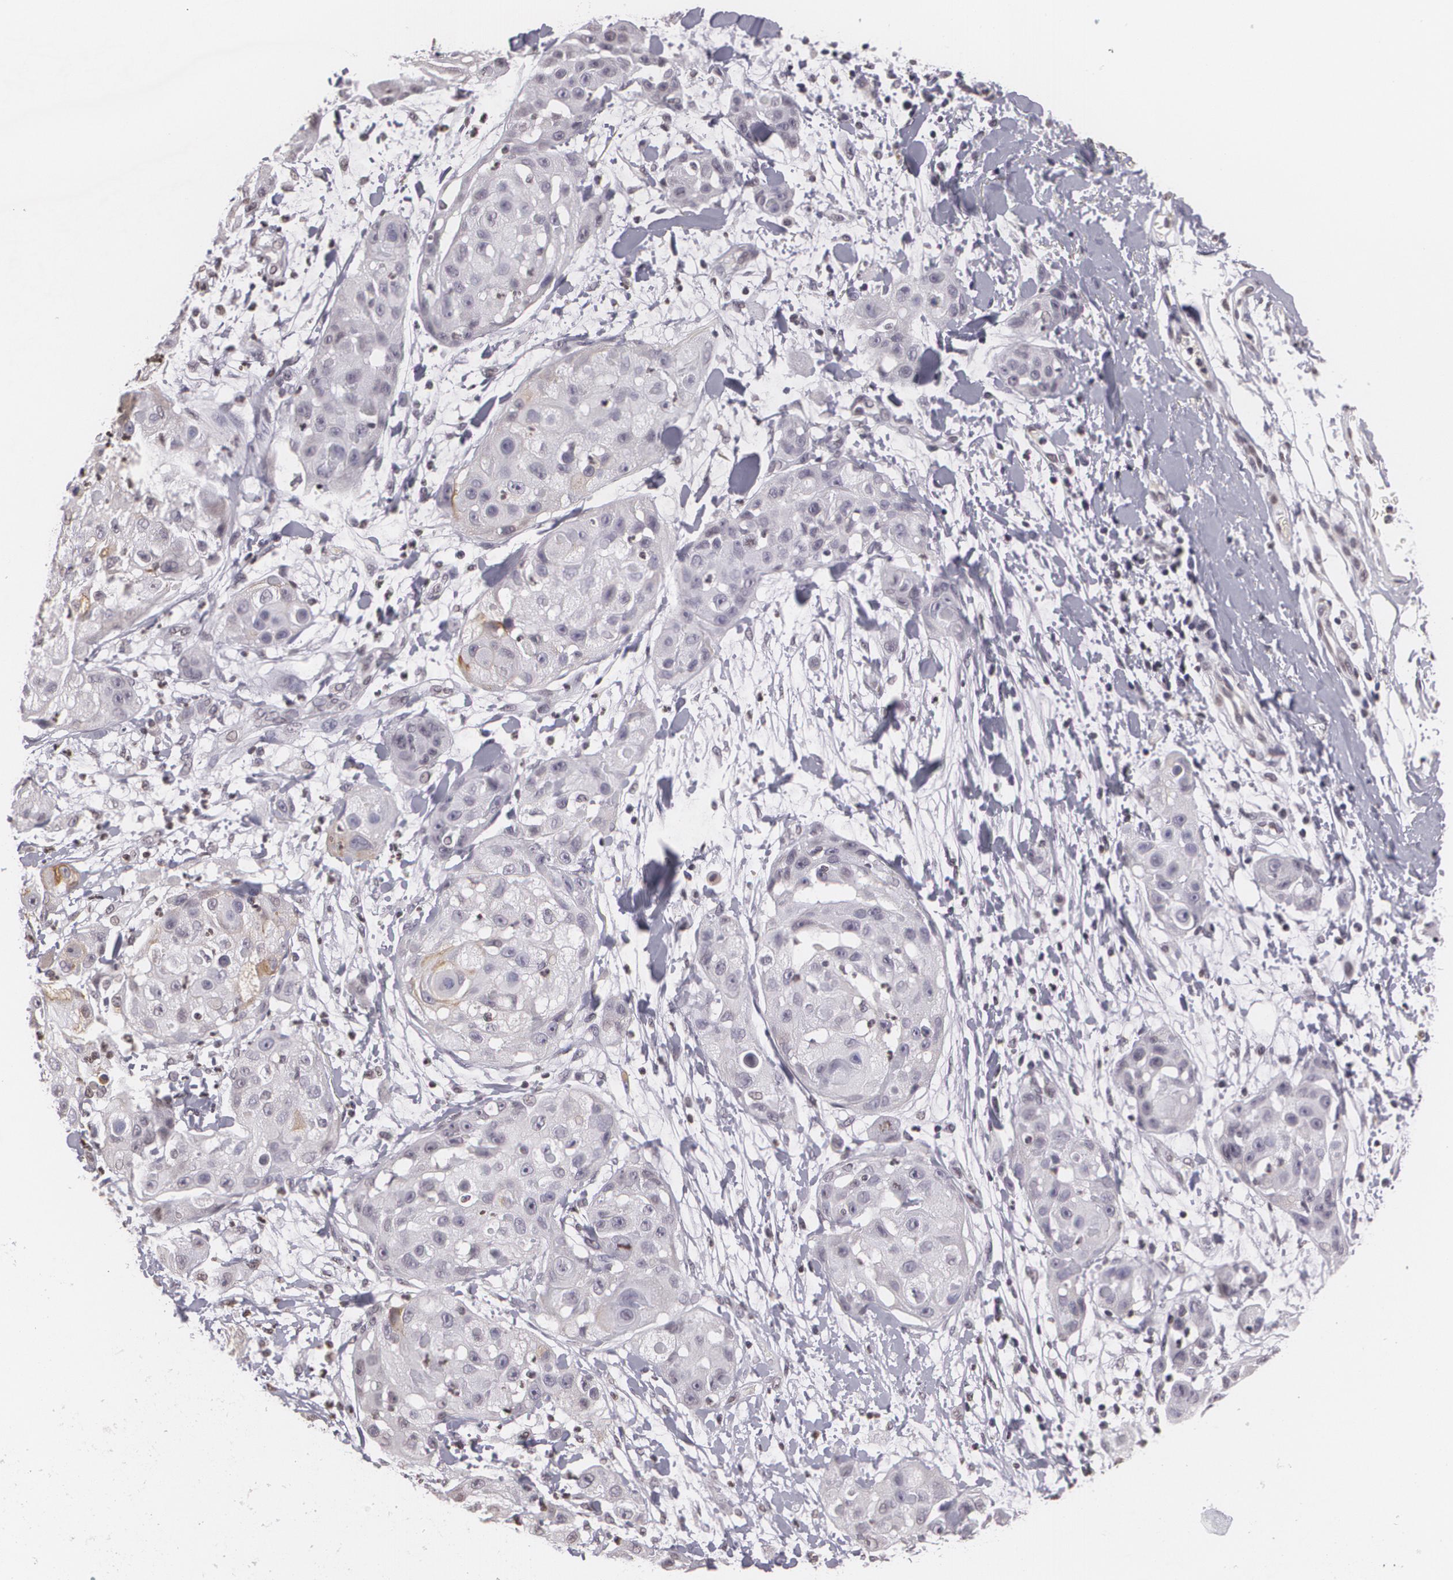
{"staining": {"intensity": "negative", "quantity": "none", "location": "none"}, "tissue": "skin cancer", "cell_type": "Tumor cells", "image_type": "cancer", "snomed": [{"axis": "morphology", "description": "Squamous cell carcinoma, NOS"}, {"axis": "topography", "description": "Skin"}], "caption": "Tumor cells show no significant protein expression in skin cancer (squamous cell carcinoma).", "gene": "MUC1", "patient": {"sex": "female", "age": 57}}